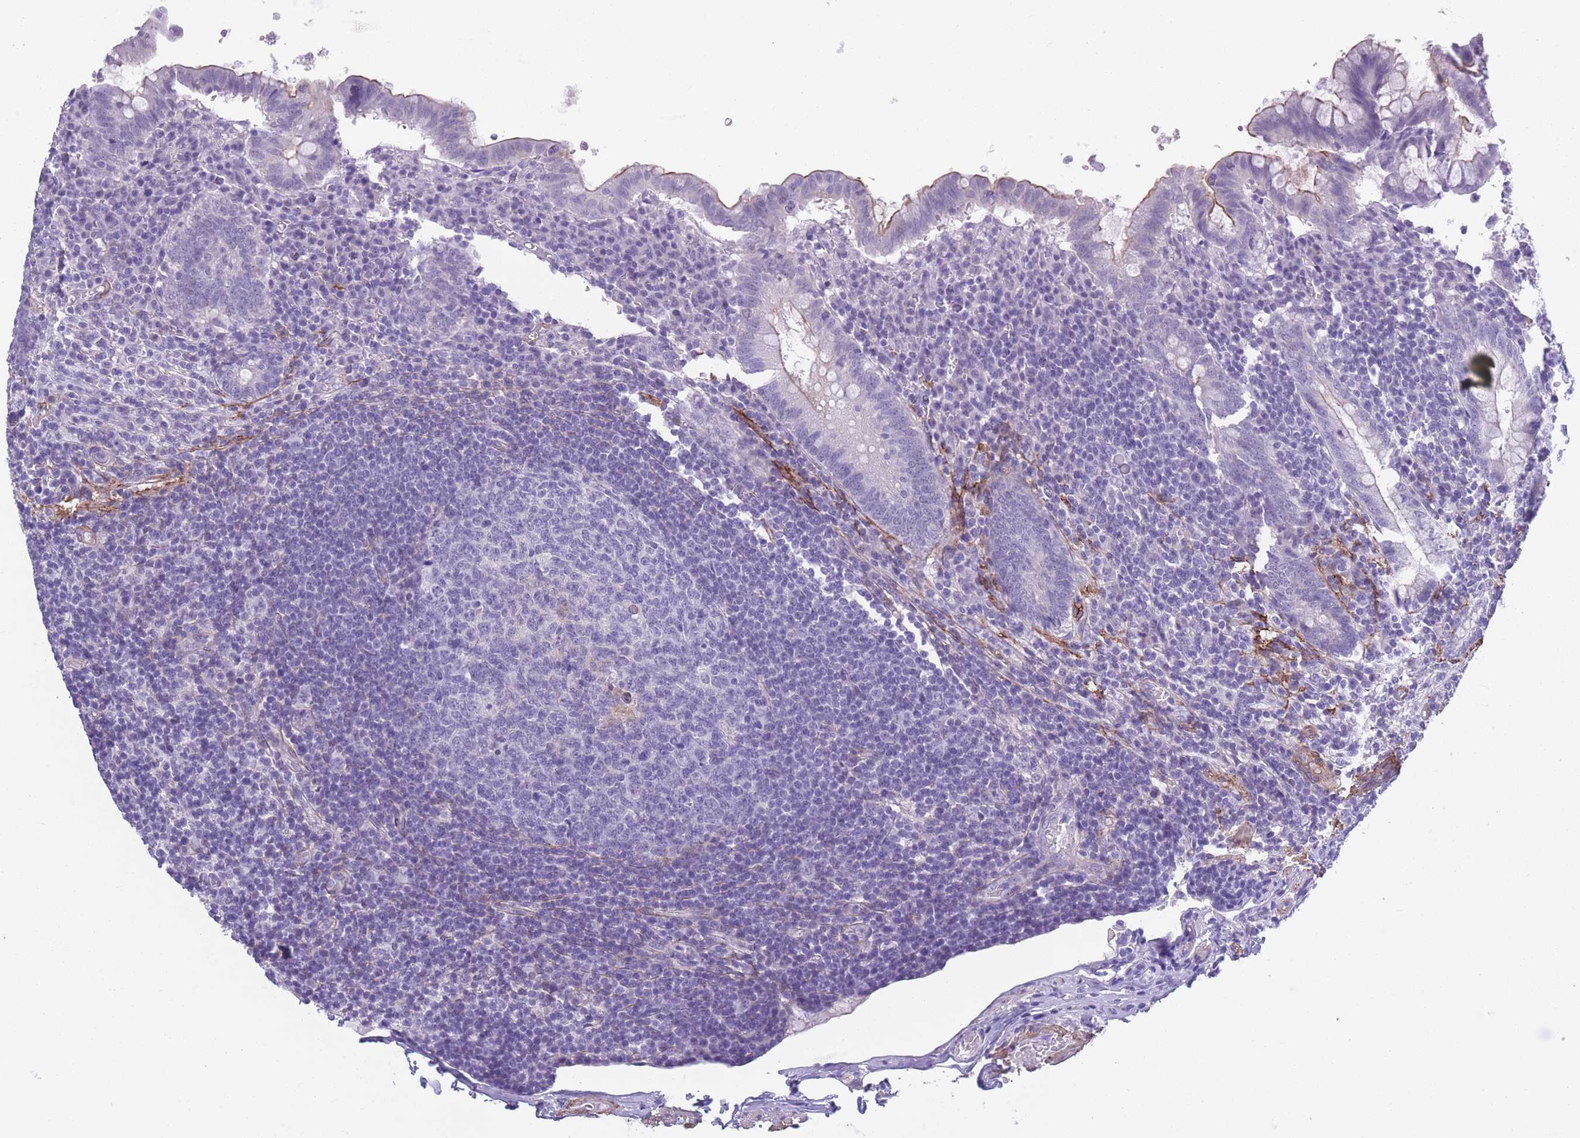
{"staining": {"intensity": "weak", "quantity": "<25%", "location": "cytoplasmic/membranous"}, "tissue": "appendix", "cell_type": "Glandular cells", "image_type": "normal", "snomed": [{"axis": "morphology", "description": "Normal tissue, NOS"}, {"axis": "topography", "description": "Appendix"}], "caption": "Image shows no protein positivity in glandular cells of unremarkable appendix.", "gene": "DPYD", "patient": {"sex": "male", "age": 83}}